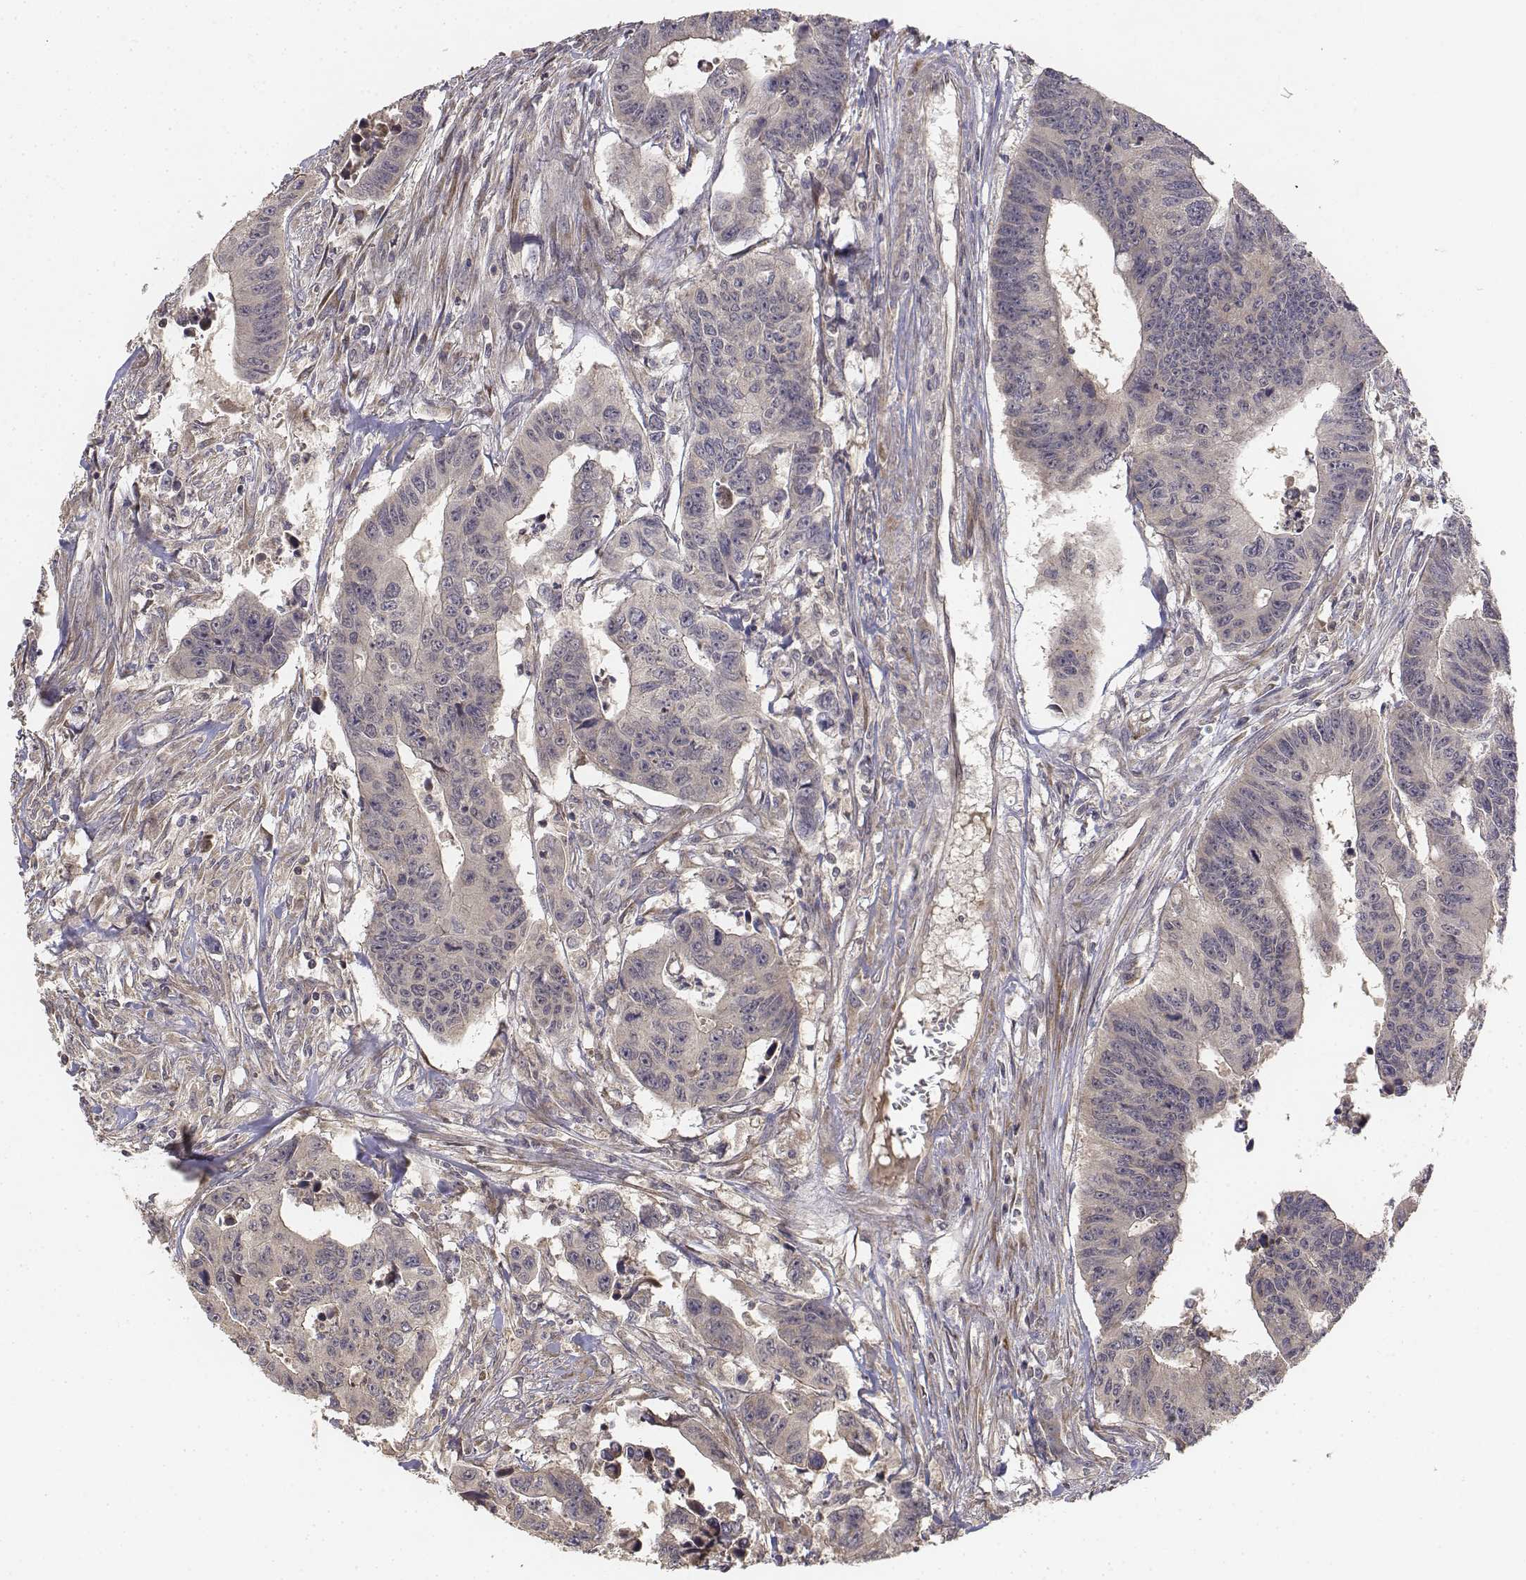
{"staining": {"intensity": "weak", "quantity": "<25%", "location": "cytoplasmic/membranous"}, "tissue": "colorectal cancer", "cell_type": "Tumor cells", "image_type": "cancer", "snomed": [{"axis": "morphology", "description": "Adenocarcinoma, NOS"}, {"axis": "topography", "description": "Rectum"}], "caption": "There is no significant staining in tumor cells of colorectal adenocarcinoma.", "gene": "FBXO21", "patient": {"sex": "female", "age": 85}}